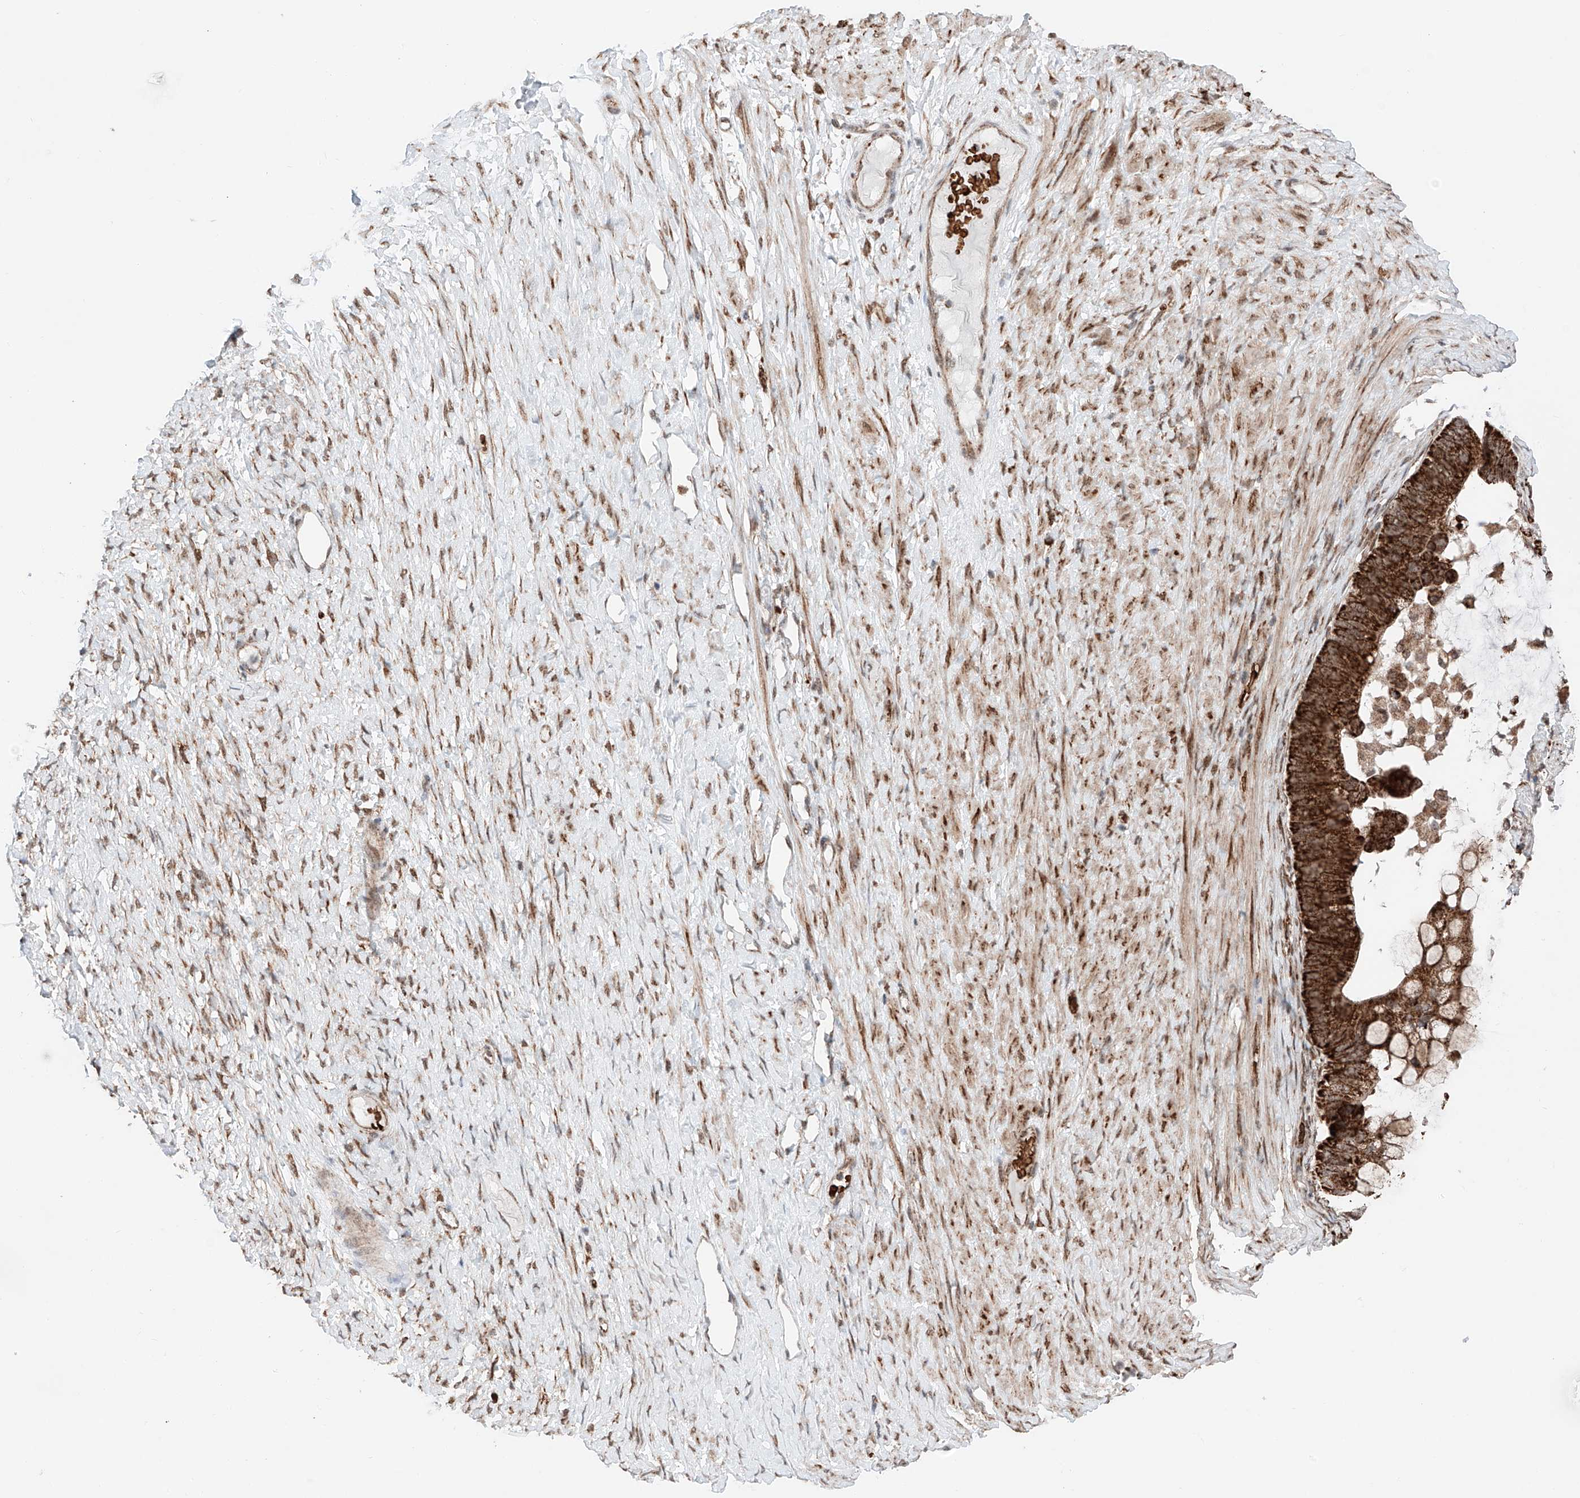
{"staining": {"intensity": "strong", "quantity": ">75%", "location": "cytoplasmic/membranous"}, "tissue": "ovarian cancer", "cell_type": "Tumor cells", "image_type": "cancer", "snomed": [{"axis": "morphology", "description": "Cystadenocarcinoma, mucinous, NOS"}, {"axis": "topography", "description": "Ovary"}], "caption": "Immunohistochemistry (IHC) (DAB (3,3'-diaminobenzidine)) staining of human mucinous cystadenocarcinoma (ovarian) shows strong cytoplasmic/membranous protein staining in approximately >75% of tumor cells.", "gene": "ZSCAN29", "patient": {"sex": "female", "age": 61}}